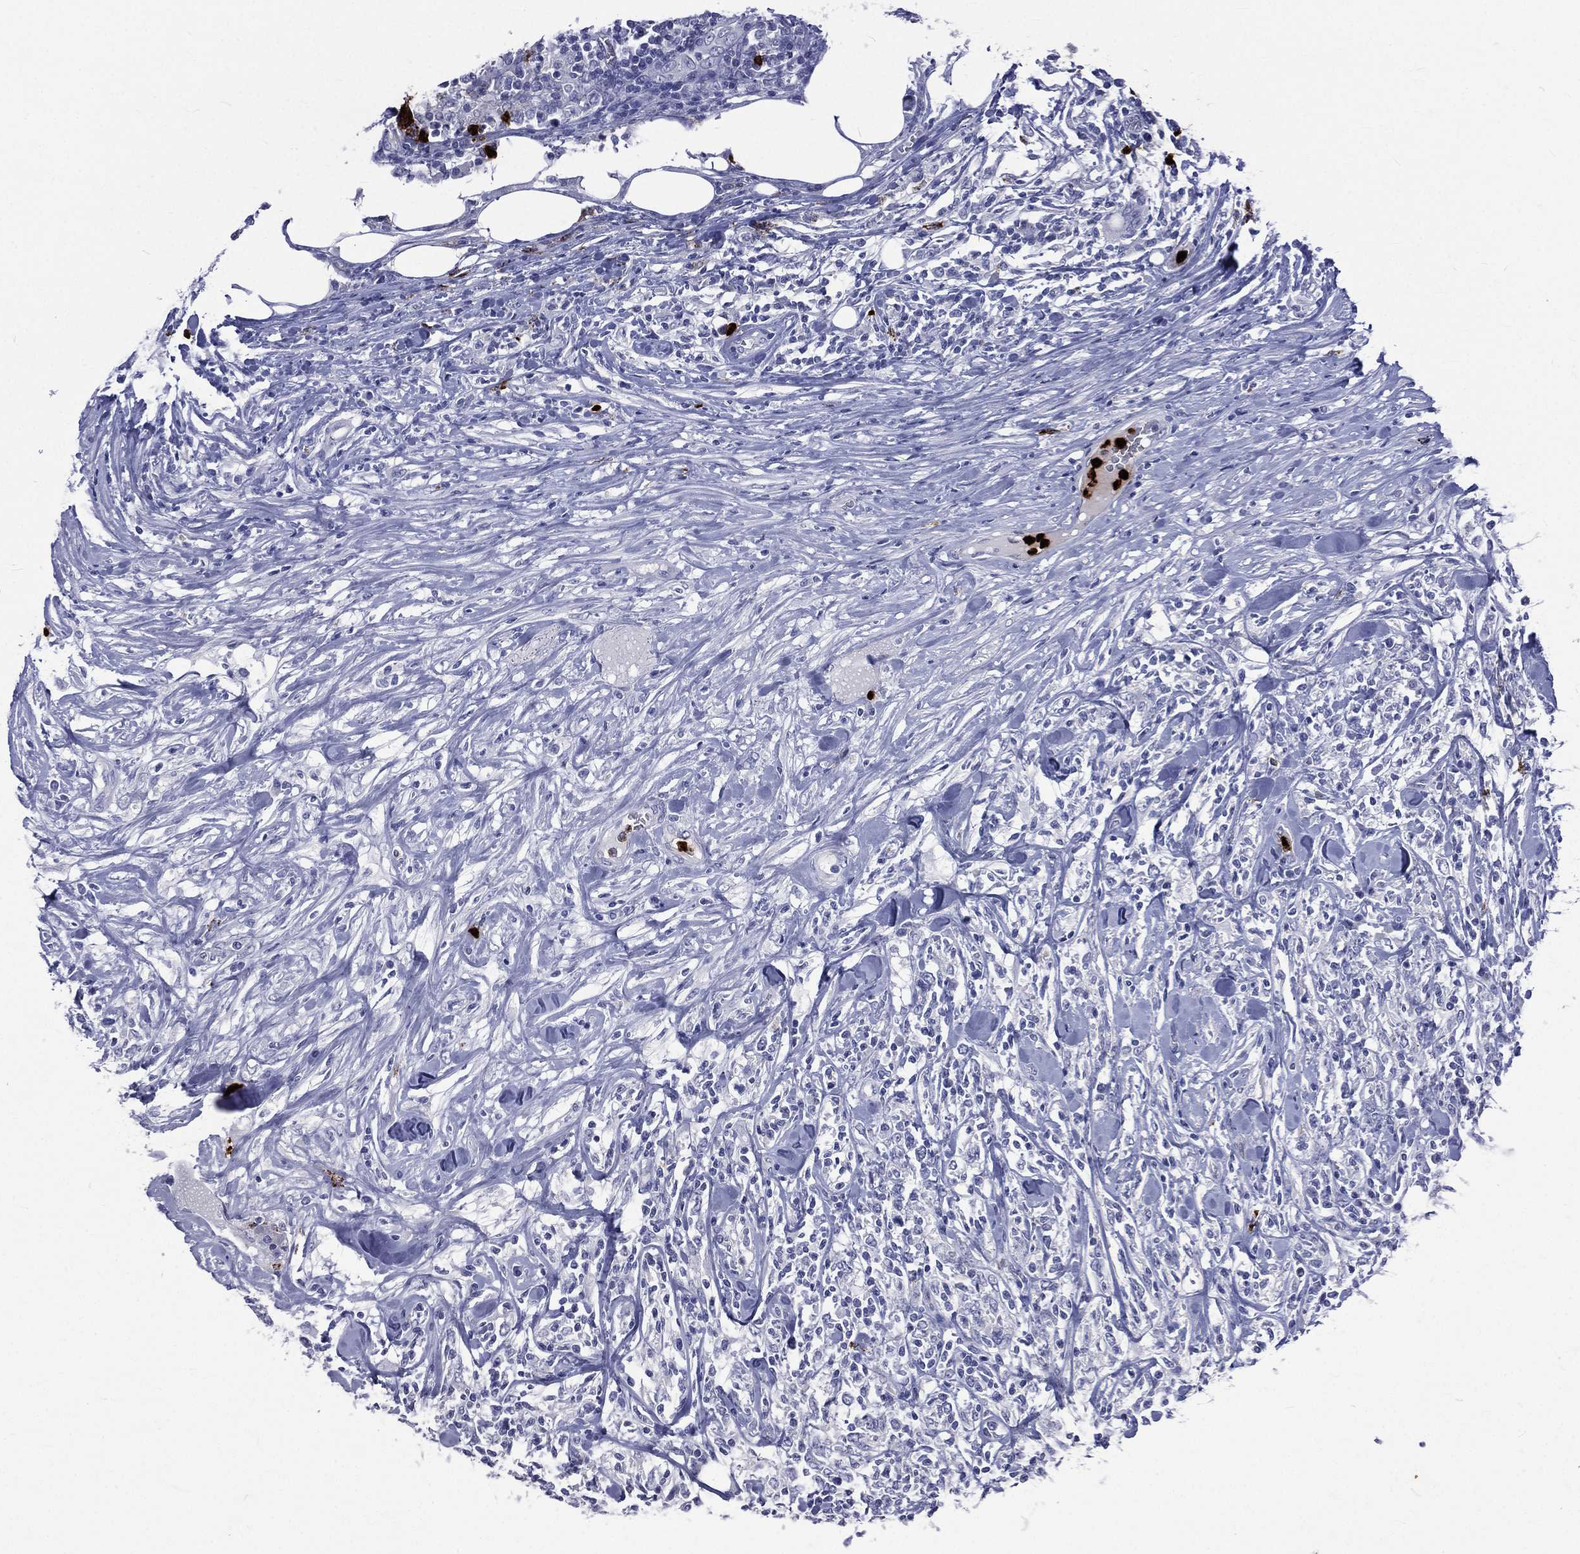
{"staining": {"intensity": "negative", "quantity": "none", "location": "none"}, "tissue": "lymphoma", "cell_type": "Tumor cells", "image_type": "cancer", "snomed": [{"axis": "morphology", "description": "Malignant lymphoma, non-Hodgkin's type, High grade"}, {"axis": "topography", "description": "Lymph node"}], "caption": "Tumor cells are negative for protein expression in human lymphoma.", "gene": "ELANE", "patient": {"sex": "female", "age": 84}}